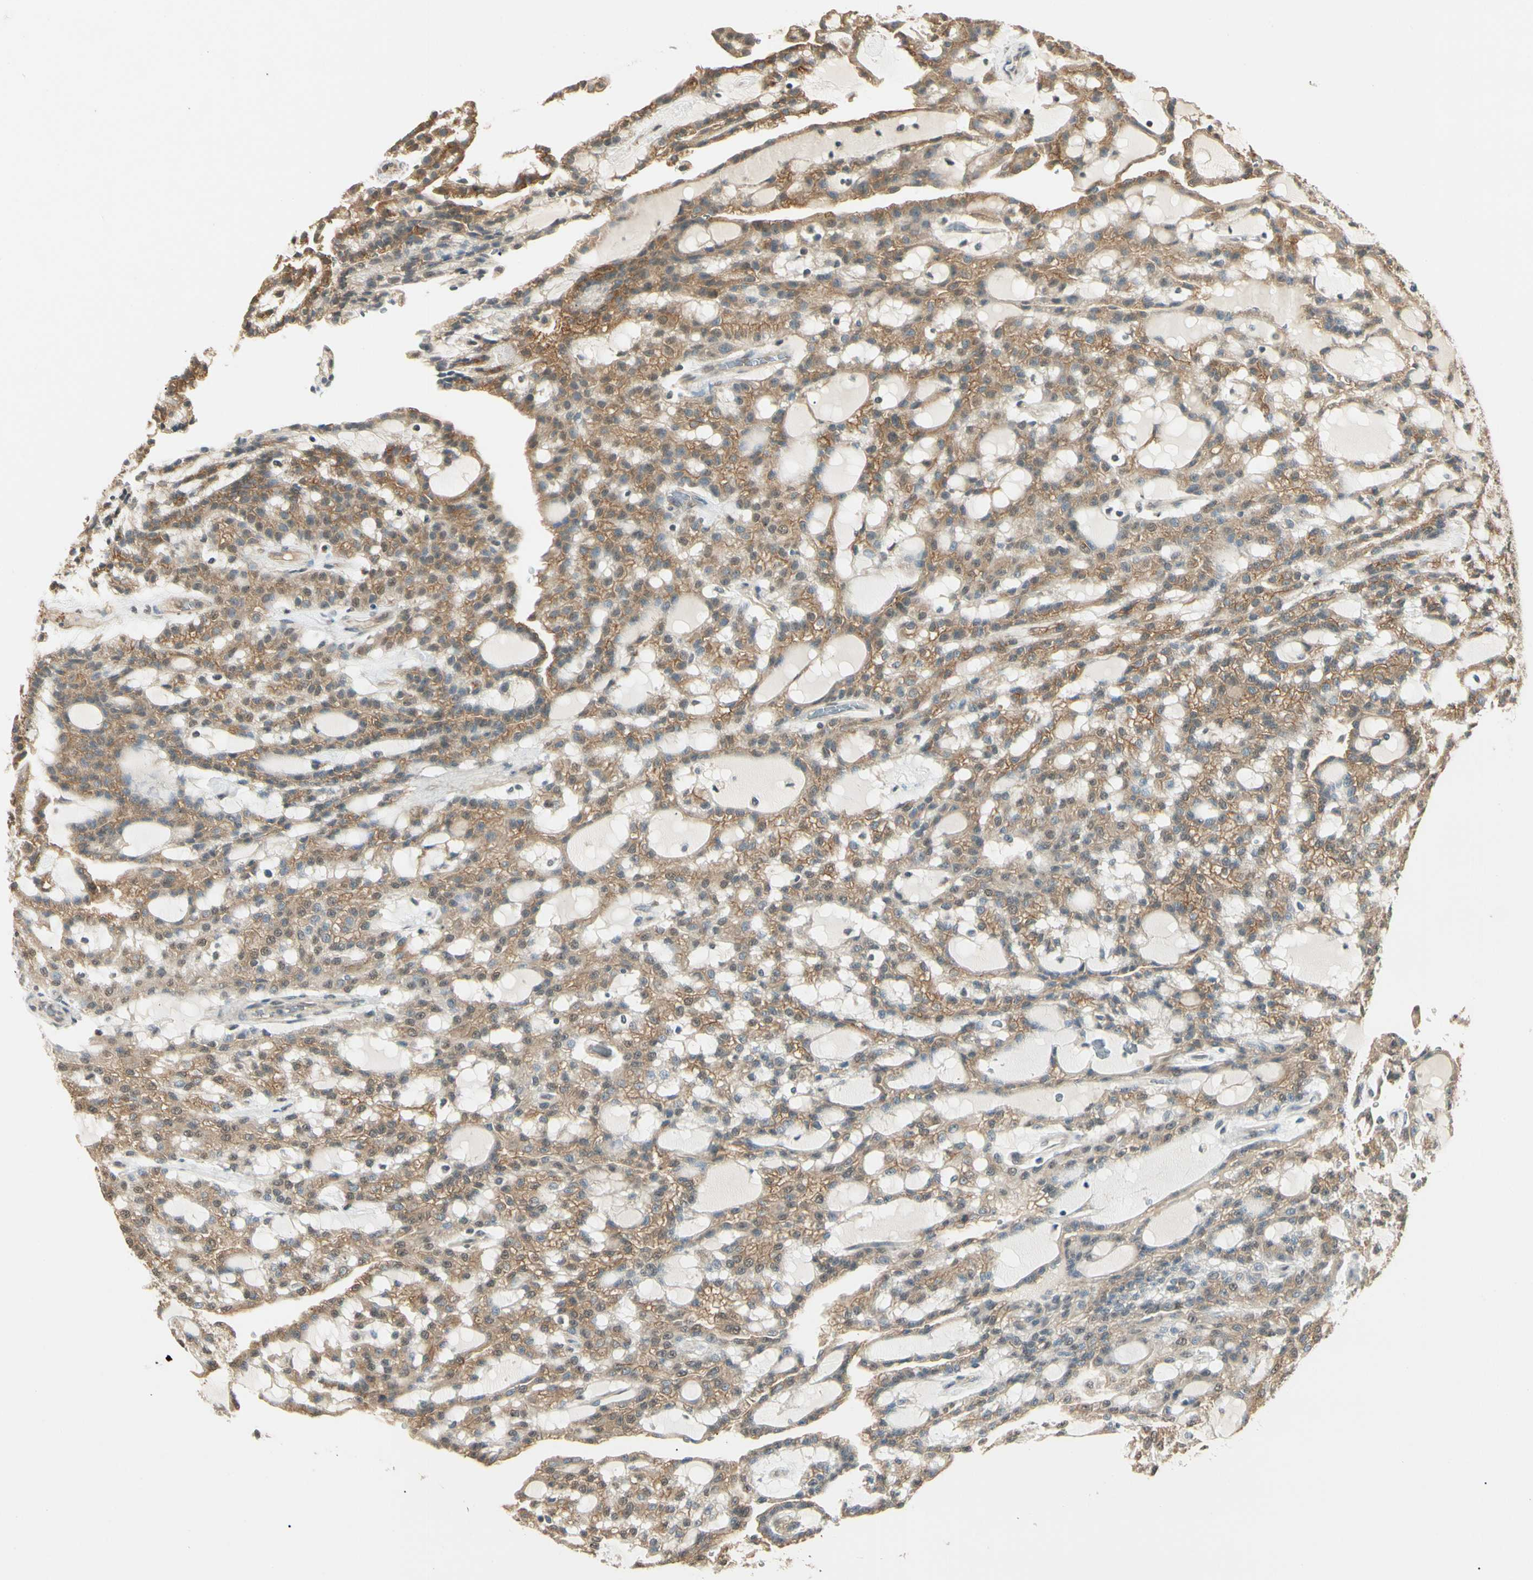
{"staining": {"intensity": "moderate", "quantity": ">75%", "location": "cytoplasmic/membranous"}, "tissue": "renal cancer", "cell_type": "Tumor cells", "image_type": "cancer", "snomed": [{"axis": "morphology", "description": "Adenocarcinoma, NOS"}, {"axis": "topography", "description": "Kidney"}], "caption": "The photomicrograph exhibits staining of adenocarcinoma (renal), revealing moderate cytoplasmic/membranous protein expression (brown color) within tumor cells.", "gene": "SGCA", "patient": {"sex": "male", "age": 63}}